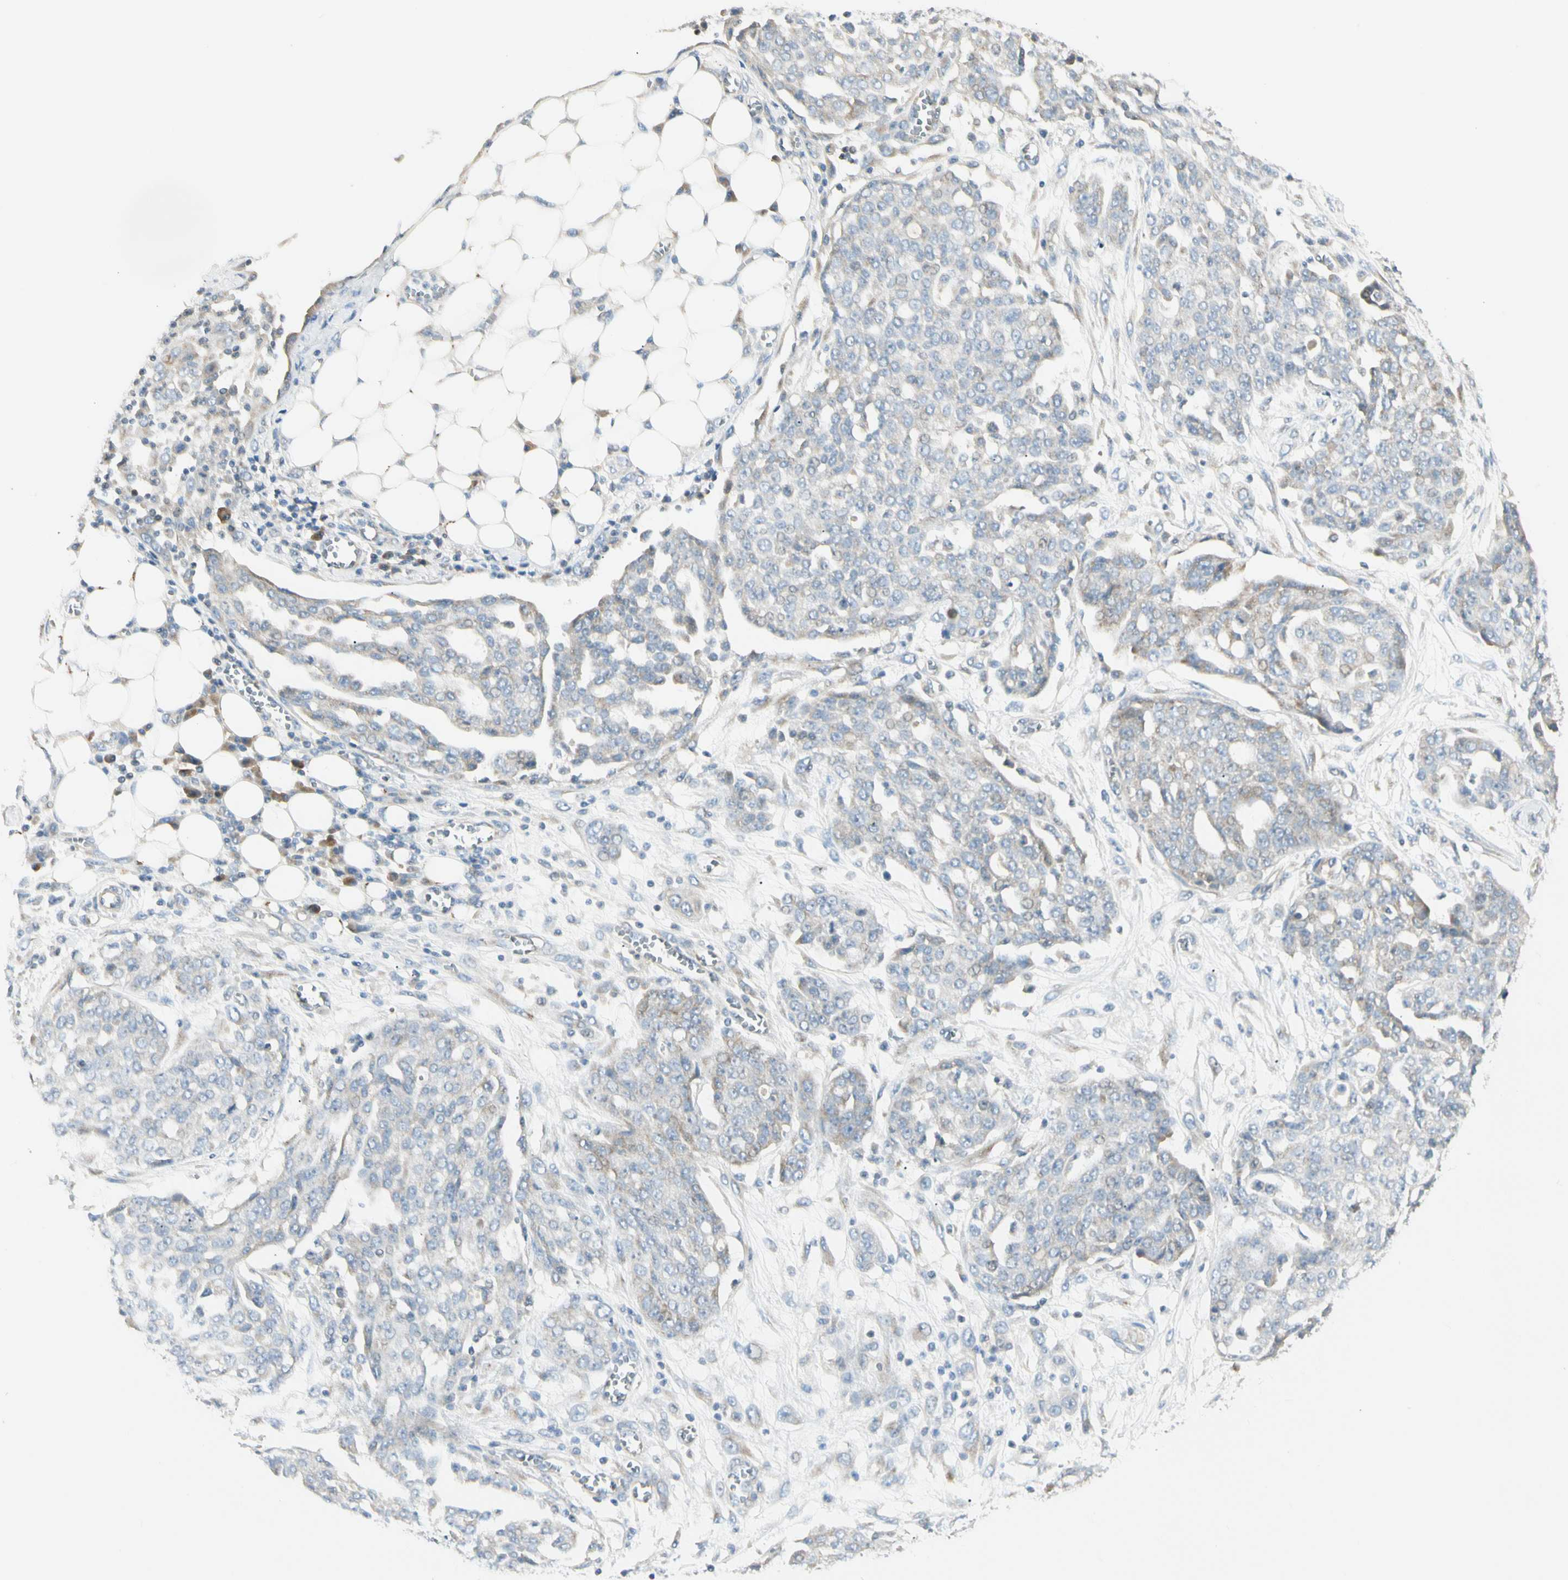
{"staining": {"intensity": "weak", "quantity": "<25%", "location": "cytoplasmic/membranous"}, "tissue": "ovarian cancer", "cell_type": "Tumor cells", "image_type": "cancer", "snomed": [{"axis": "morphology", "description": "Cystadenocarcinoma, serous, NOS"}, {"axis": "topography", "description": "Soft tissue"}, {"axis": "topography", "description": "Ovary"}], "caption": "Immunohistochemistry (IHC) micrograph of neoplastic tissue: human ovarian cancer stained with DAB demonstrates no significant protein positivity in tumor cells. Brightfield microscopy of immunohistochemistry stained with DAB (3,3'-diaminobenzidine) (brown) and hematoxylin (blue), captured at high magnification.", "gene": "ALDH18A1", "patient": {"sex": "female", "age": 57}}